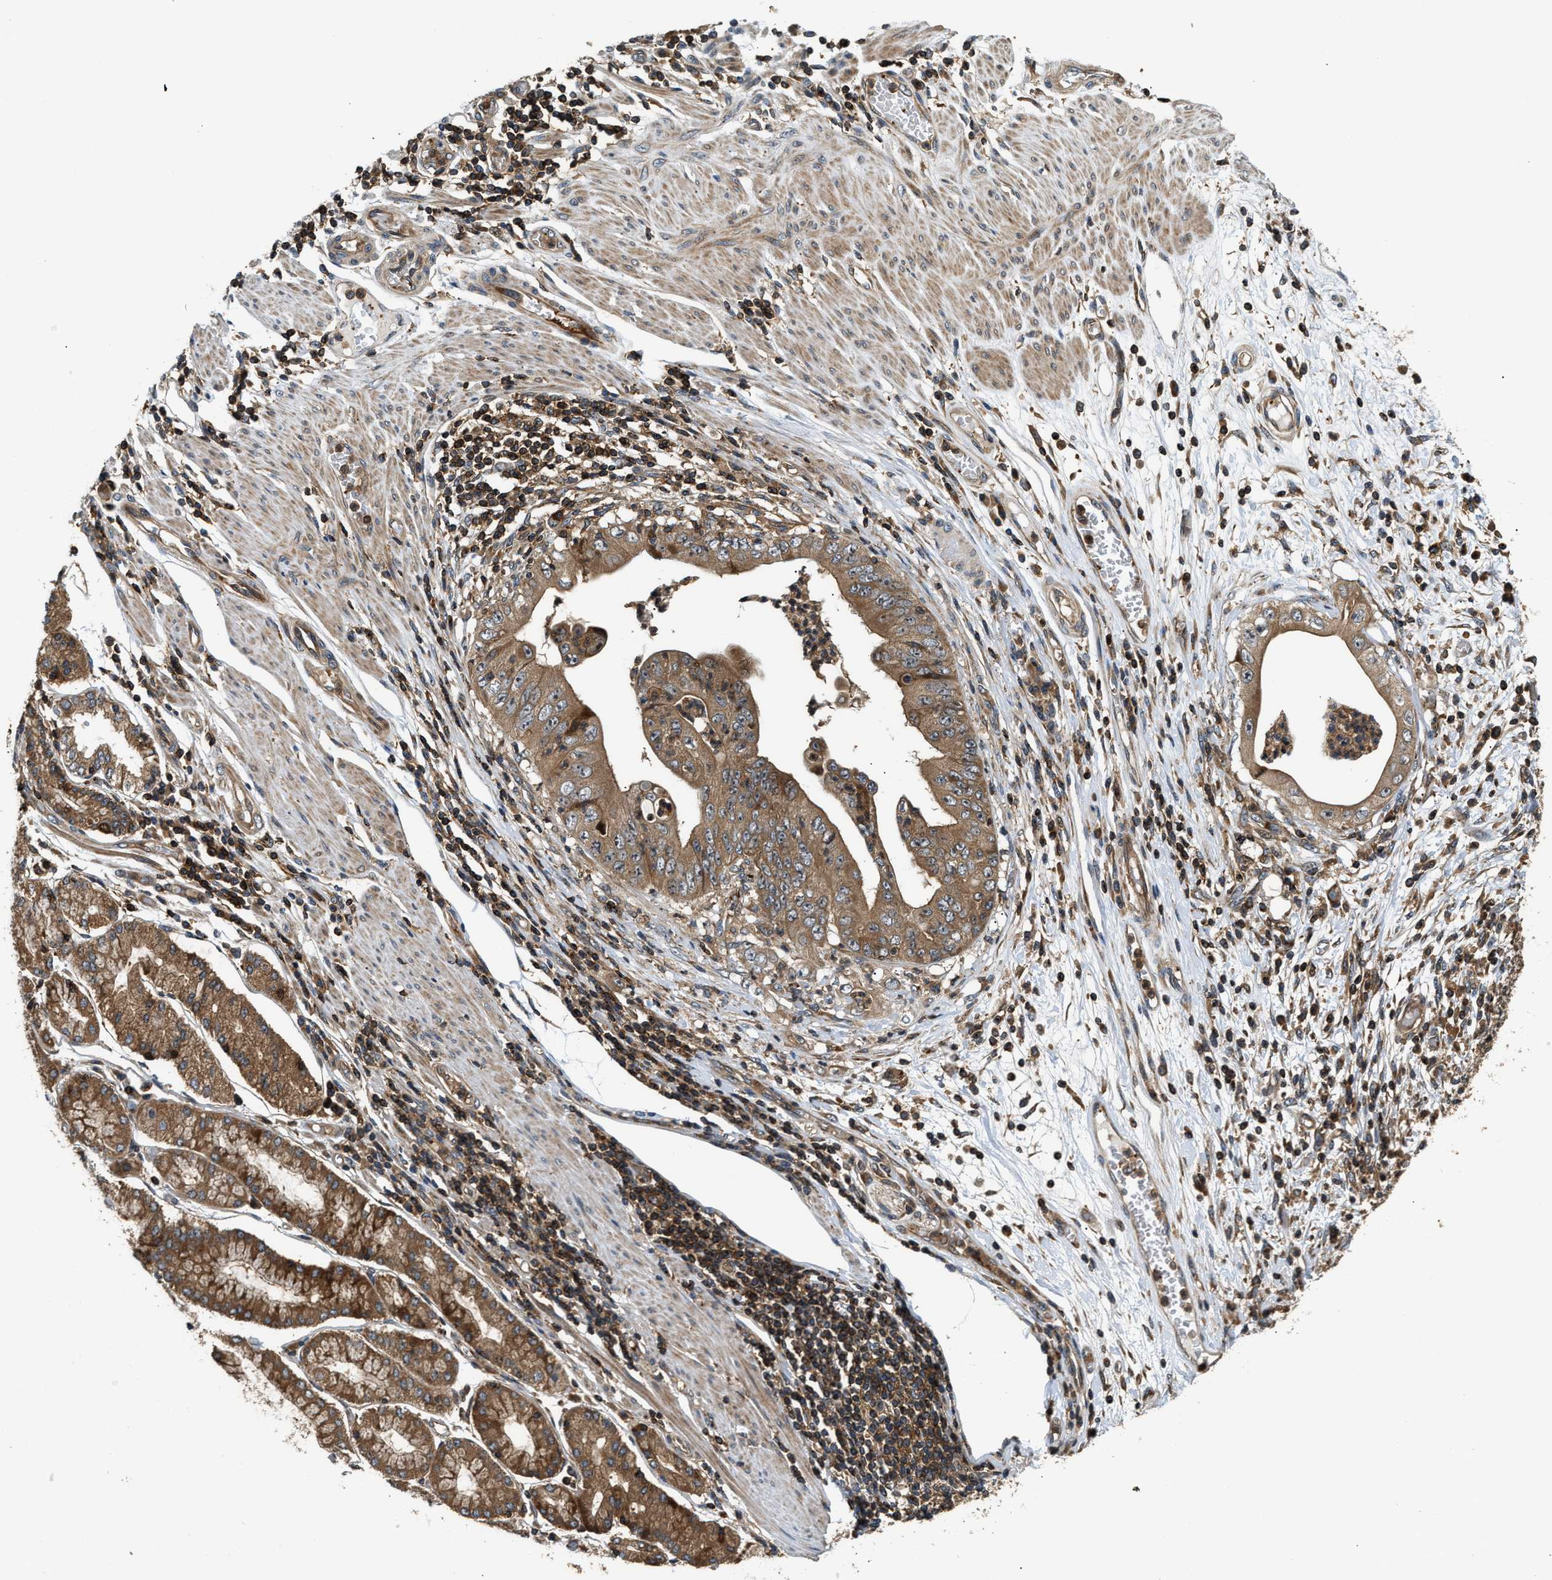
{"staining": {"intensity": "moderate", "quantity": ">75%", "location": "cytoplasmic/membranous"}, "tissue": "stomach cancer", "cell_type": "Tumor cells", "image_type": "cancer", "snomed": [{"axis": "morphology", "description": "Adenocarcinoma, NOS"}, {"axis": "topography", "description": "Stomach"}], "caption": "This is an image of immunohistochemistry staining of stomach cancer, which shows moderate expression in the cytoplasmic/membranous of tumor cells.", "gene": "SNX5", "patient": {"sex": "female", "age": 73}}